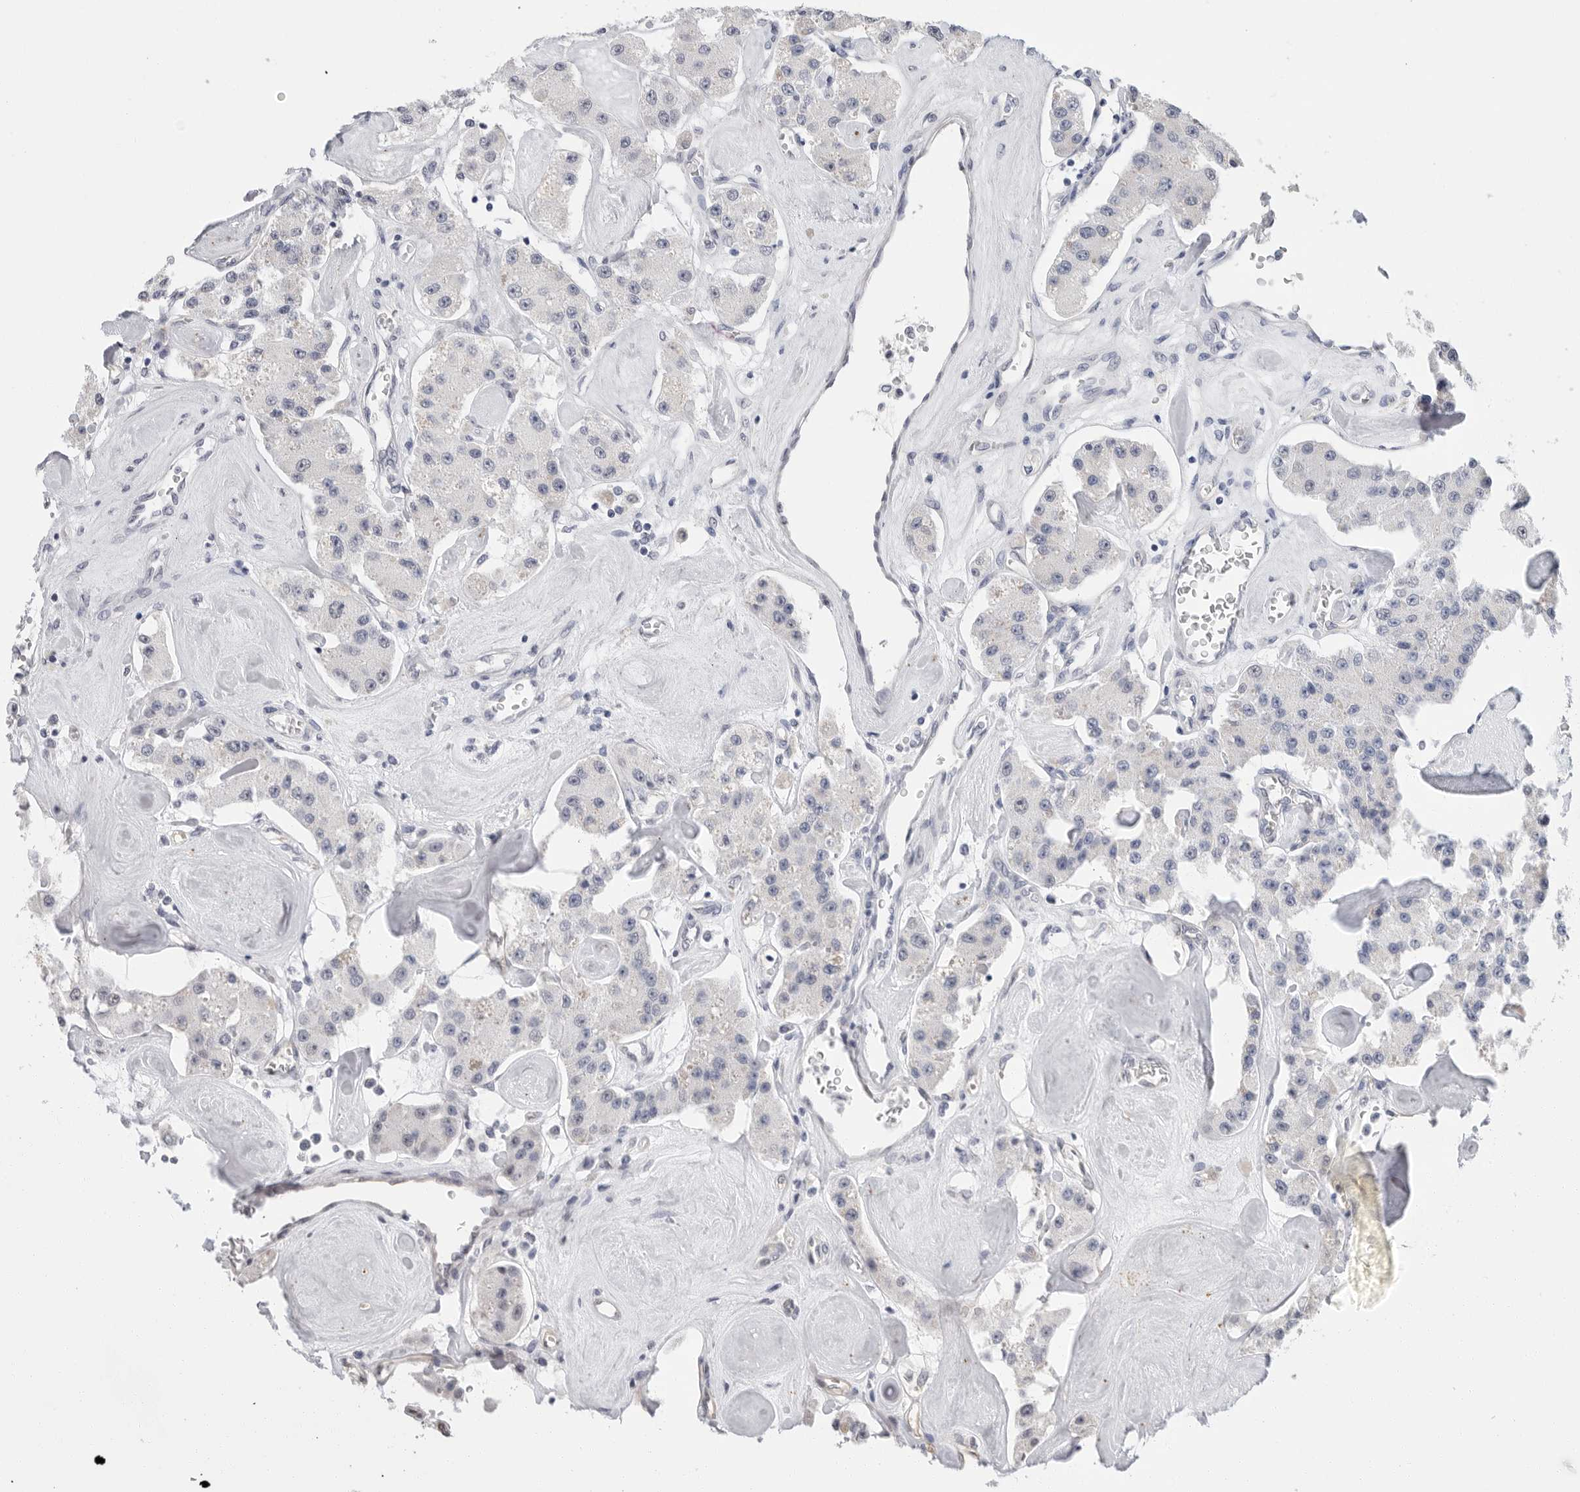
{"staining": {"intensity": "negative", "quantity": "none", "location": "none"}, "tissue": "carcinoid", "cell_type": "Tumor cells", "image_type": "cancer", "snomed": [{"axis": "morphology", "description": "Carcinoid, malignant, NOS"}, {"axis": "topography", "description": "Pancreas"}], "caption": "Protein analysis of carcinoid (malignant) displays no significant positivity in tumor cells.", "gene": "ARHGEF10", "patient": {"sex": "male", "age": 41}}